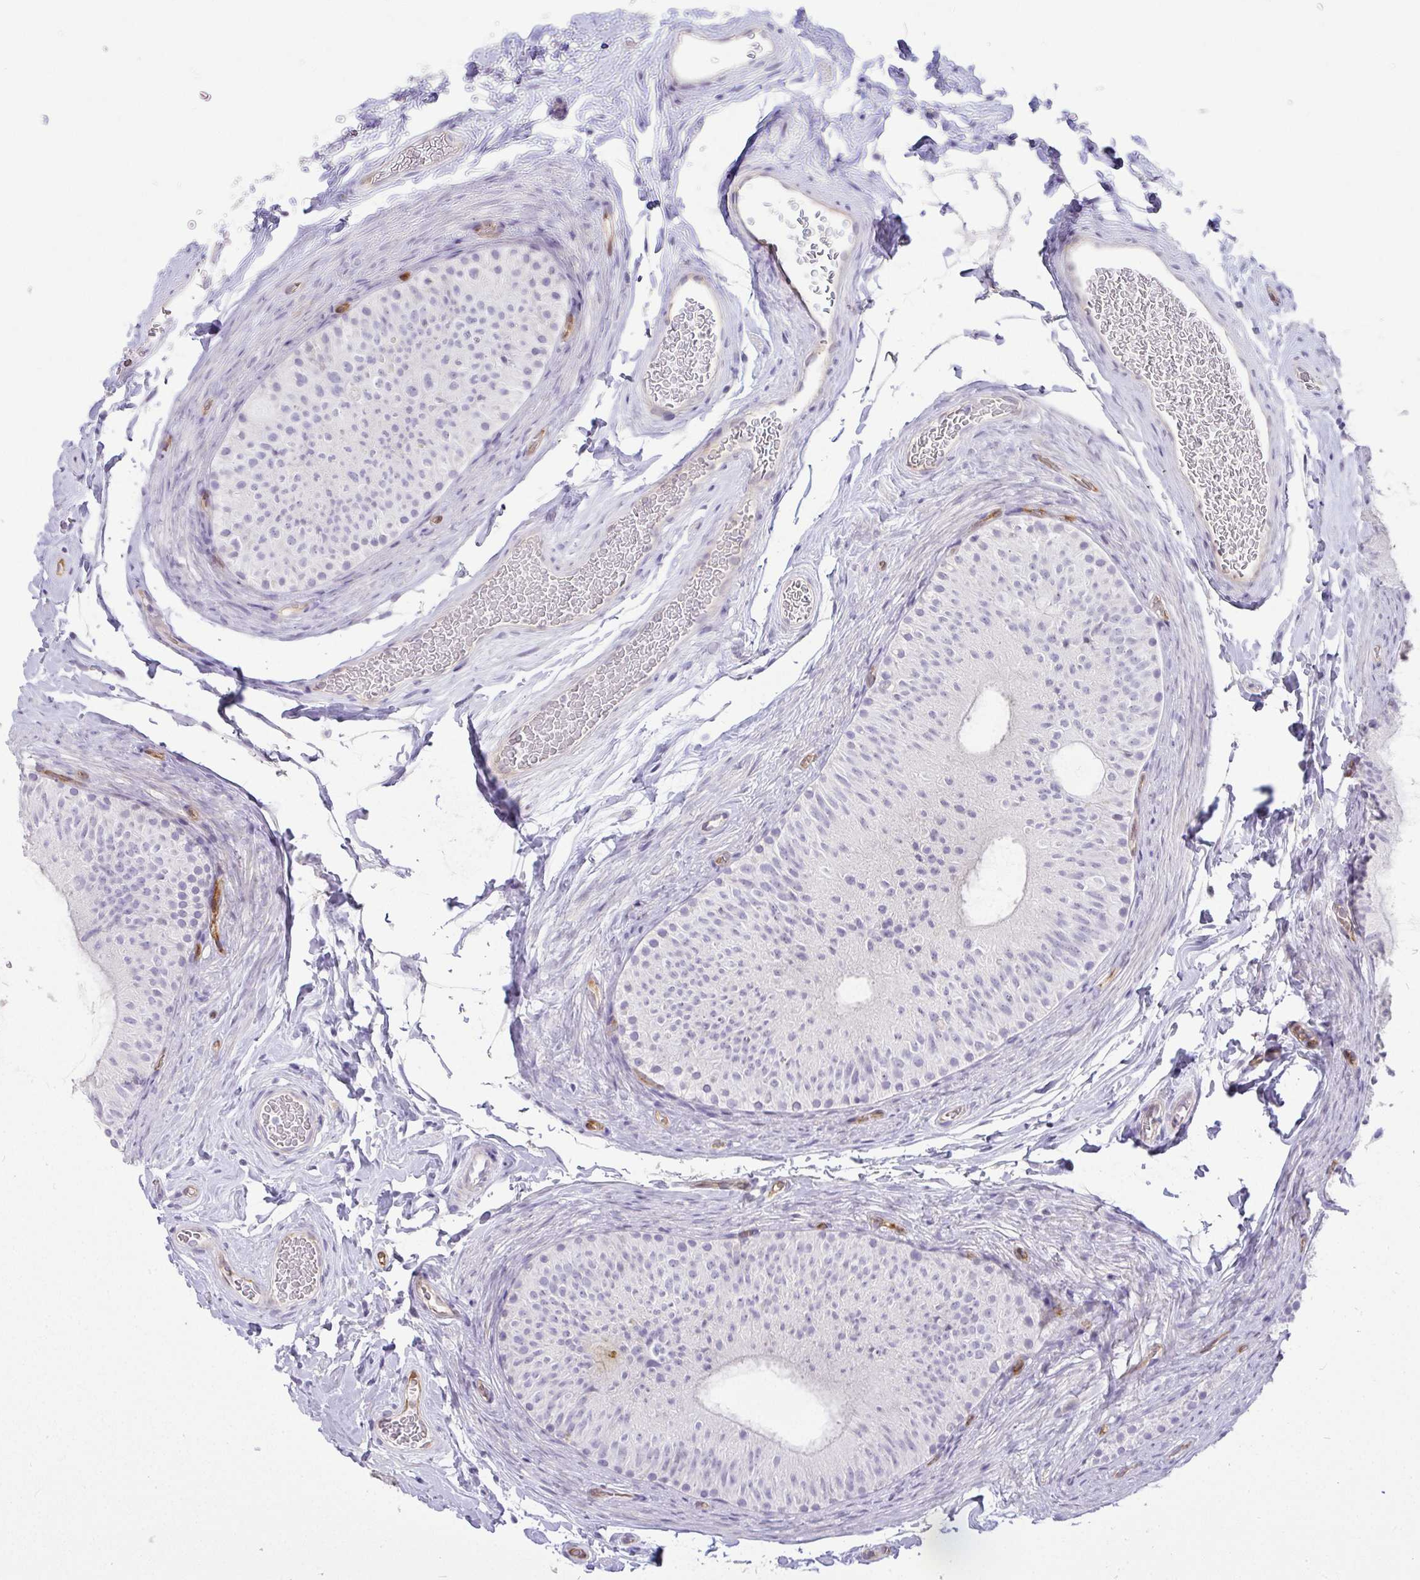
{"staining": {"intensity": "negative", "quantity": "none", "location": "none"}, "tissue": "epididymis", "cell_type": "Glandular cells", "image_type": "normal", "snomed": [{"axis": "morphology", "description": "Normal tissue, NOS"}, {"axis": "topography", "description": "Epididymis, spermatic cord, NOS"}, {"axis": "topography", "description": "Epididymis"}], "caption": "Image shows no protein staining in glandular cells of benign epididymis. (Brightfield microscopy of DAB immunohistochemistry (IHC) at high magnification).", "gene": "LIPE", "patient": {"sex": "male", "age": 31}}